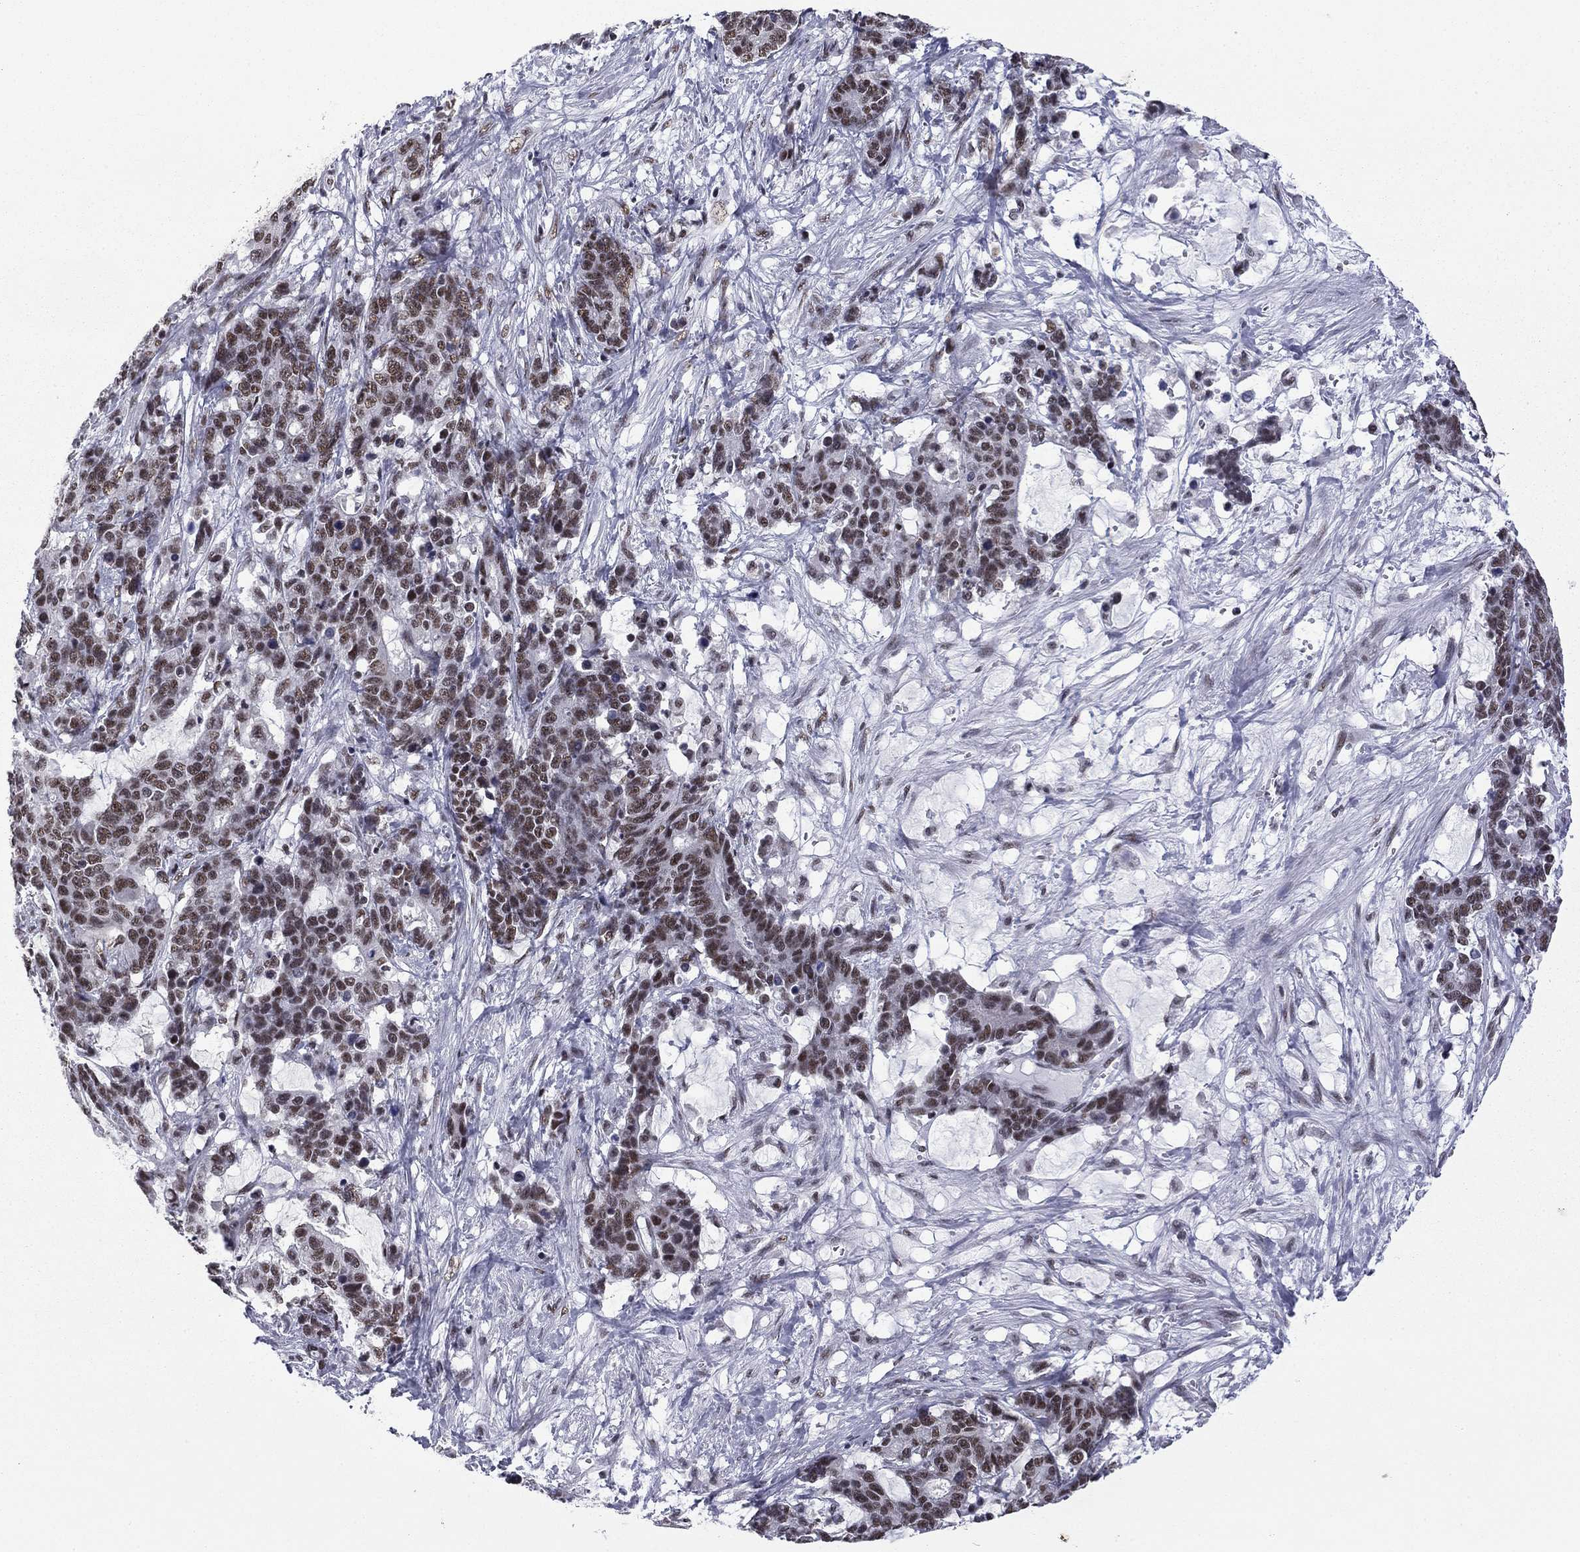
{"staining": {"intensity": "moderate", "quantity": "25%-75%", "location": "nuclear"}, "tissue": "stomach cancer", "cell_type": "Tumor cells", "image_type": "cancer", "snomed": [{"axis": "morphology", "description": "Normal tissue, NOS"}, {"axis": "morphology", "description": "Adenocarcinoma, NOS"}, {"axis": "topography", "description": "Stomach"}], "caption": "Moderate nuclear expression for a protein is seen in approximately 25%-75% of tumor cells of adenocarcinoma (stomach) using immunohistochemistry (IHC).", "gene": "ETV5", "patient": {"sex": "female", "age": 64}}